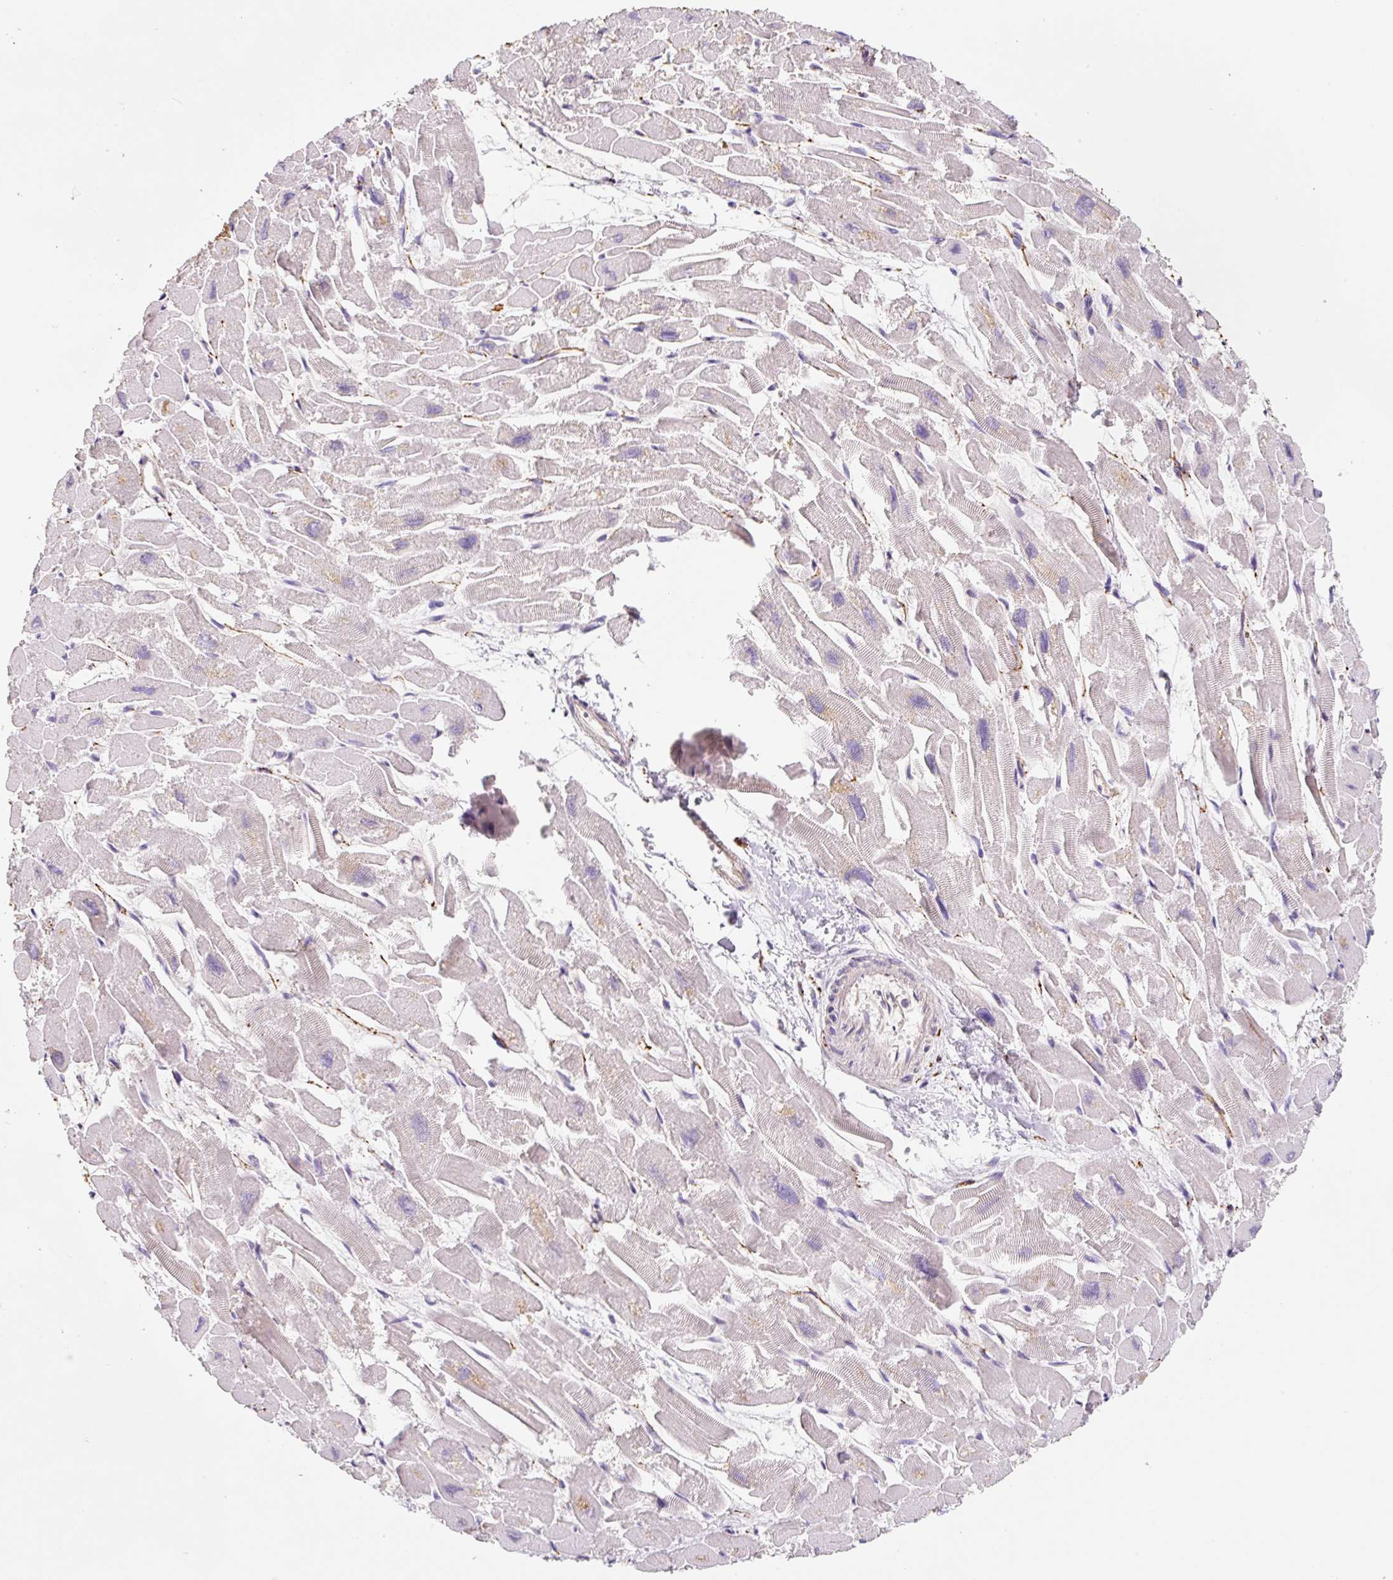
{"staining": {"intensity": "negative", "quantity": "none", "location": "none"}, "tissue": "heart muscle", "cell_type": "Cardiomyocytes", "image_type": "normal", "snomed": [{"axis": "morphology", "description": "Normal tissue, NOS"}, {"axis": "topography", "description": "Heart"}], "caption": "The micrograph shows no staining of cardiomyocytes in benign heart muscle.", "gene": "SYP", "patient": {"sex": "male", "age": 54}}